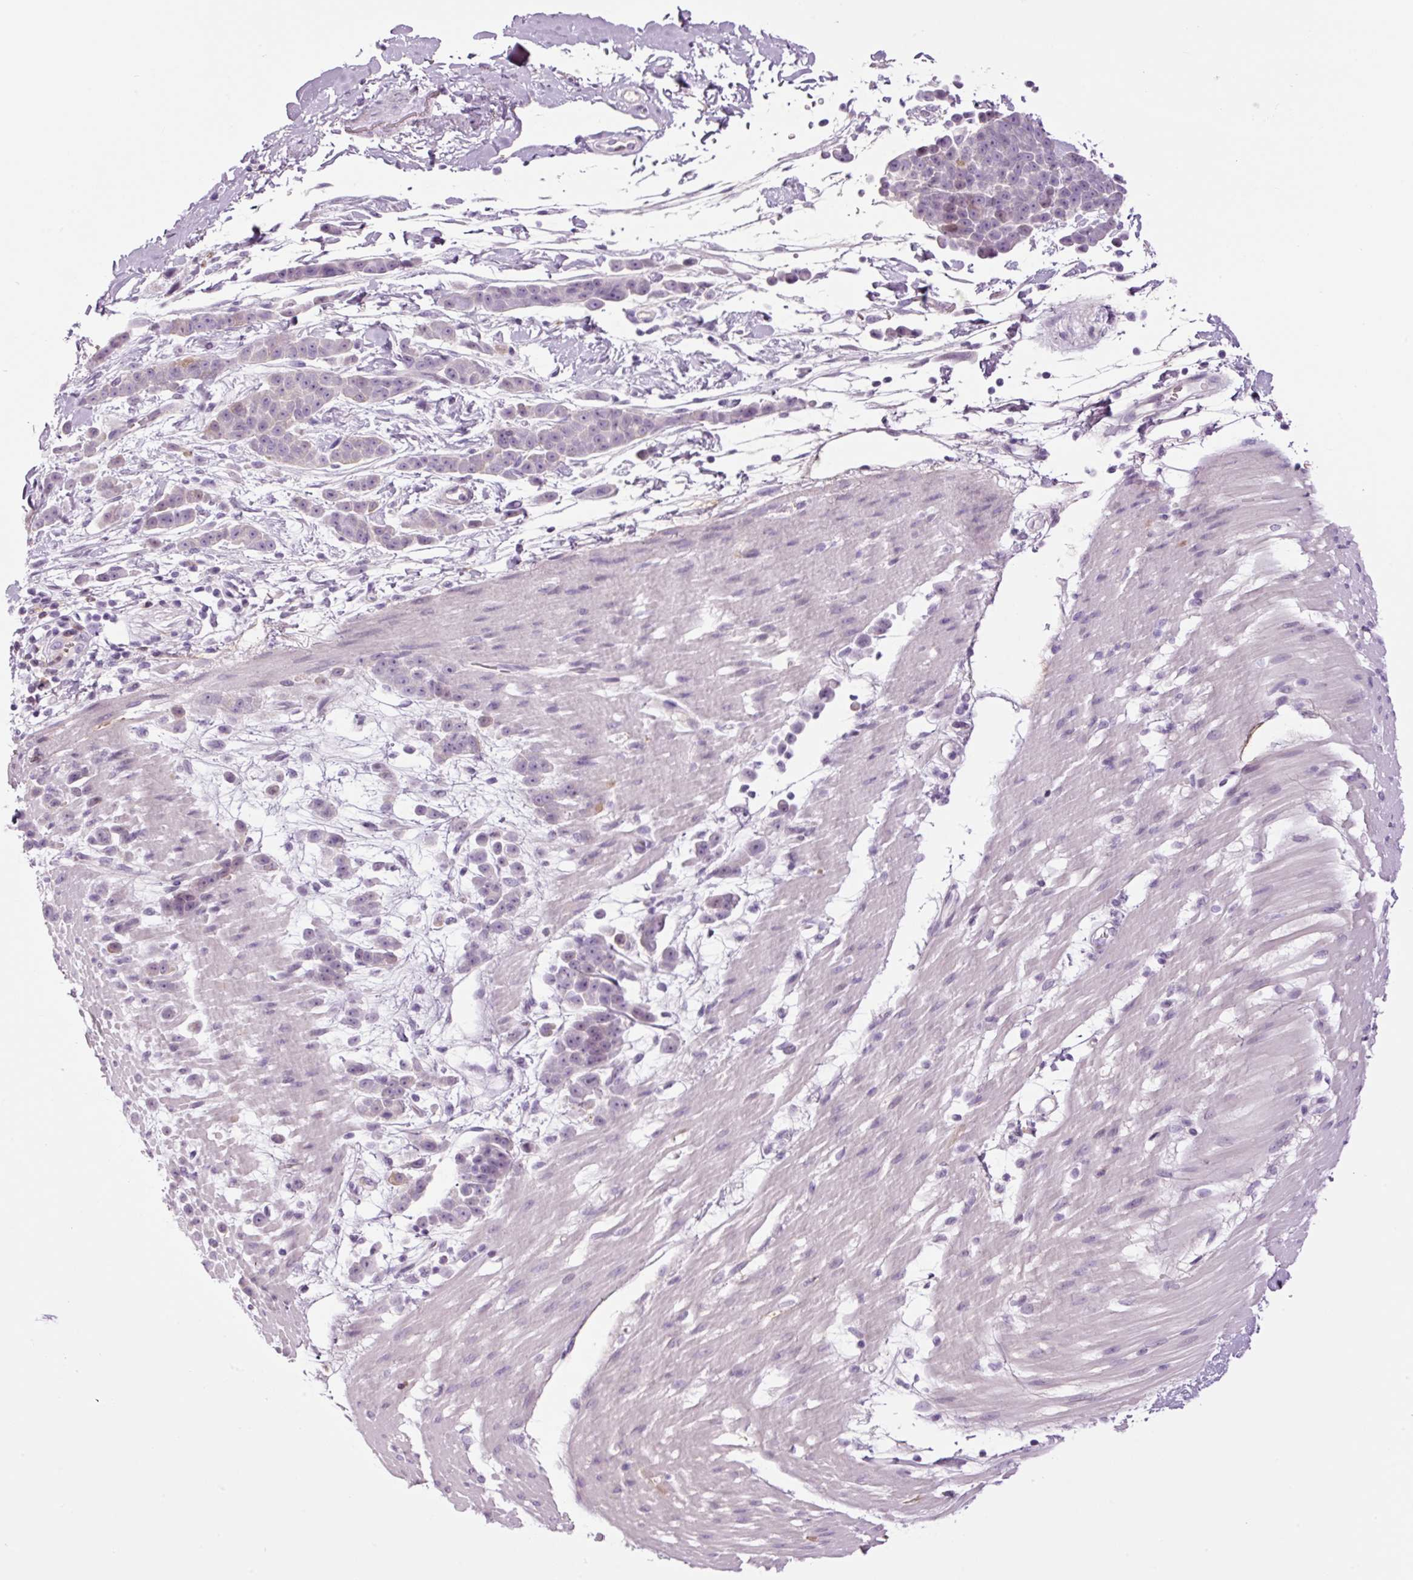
{"staining": {"intensity": "negative", "quantity": "none", "location": "none"}, "tissue": "pancreatic cancer", "cell_type": "Tumor cells", "image_type": "cancer", "snomed": [{"axis": "morphology", "description": "Normal tissue, NOS"}, {"axis": "morphology", "description": "Adenocarcinoma, NOS"}, {"axis": "topography", "description": "Pancreas"}], "caption": "There is no significant staining in tumor cells of pancreatic adenocarcinoma. The staining was performed using DAB to visualize the protein expression in brown, while the nuclei were stained in blue with hematoxylin (Magnification: 20x).", "gene": "KLF1", "patient": {"sex": "female", "age": 64}}